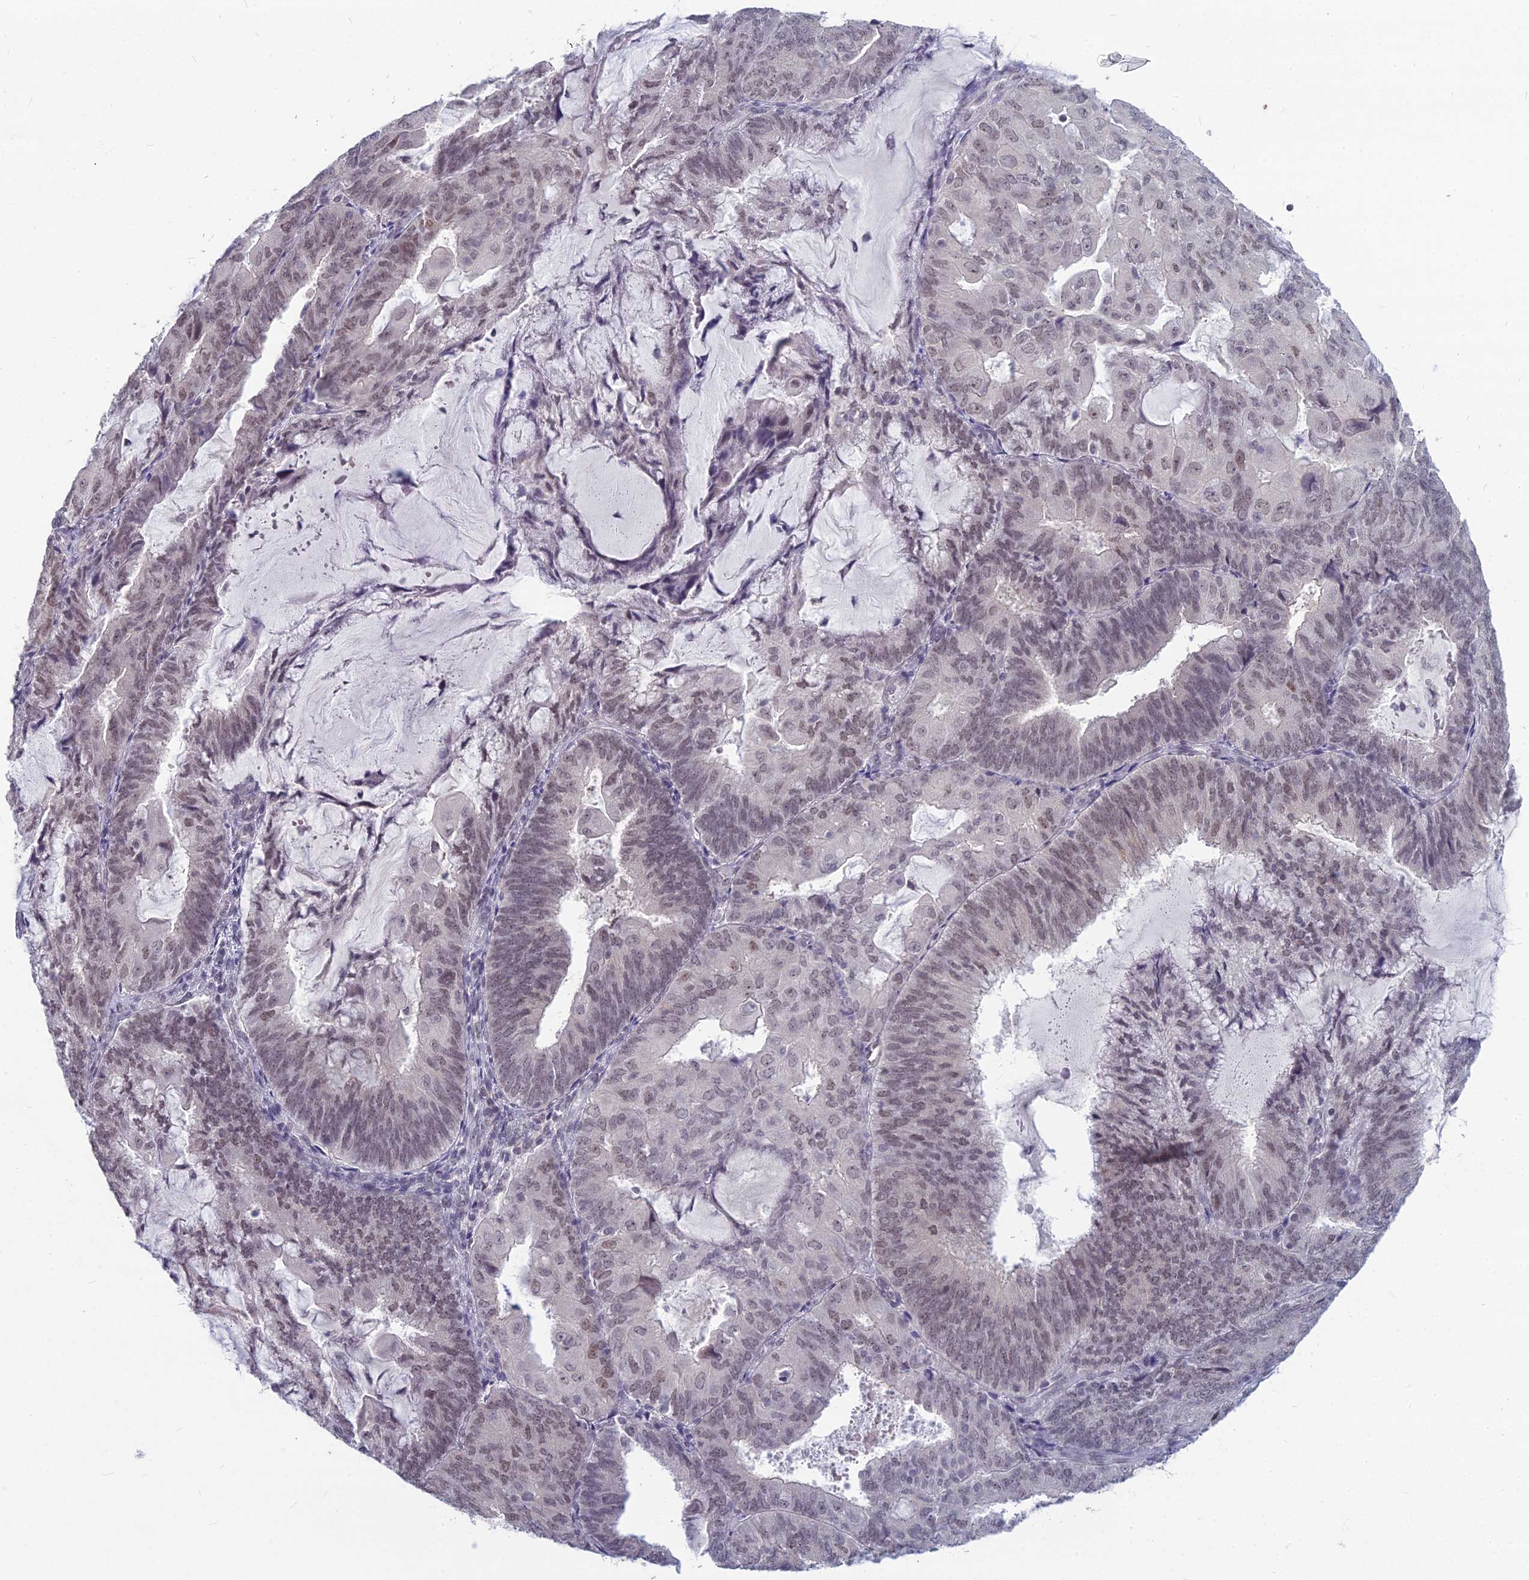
{"staining": {"intensity": "weak", "quantity": "25%-75%", "location": "nuclear"}, "tissue": "endometrial cancer", "cell_type": "Tumor cells", "image_type": "cancer", "snomed": [{"axis": "morphology", "description": "Adenocarcinoma, NOS"}, {"axis": "topography", "description": "Endometrium"}], "caption": "Immunohistochemistry (IHC) image of neoplastic tissue: endometrial adenocarcinoma stained using immunohistochemistry reveals low levels of weak protein expression localized specifically in the nuclear of tumor cells, appearing as a nuclear brown color.", "gene": "KAT7", "patient": {"sex": "female", "age": 81}}